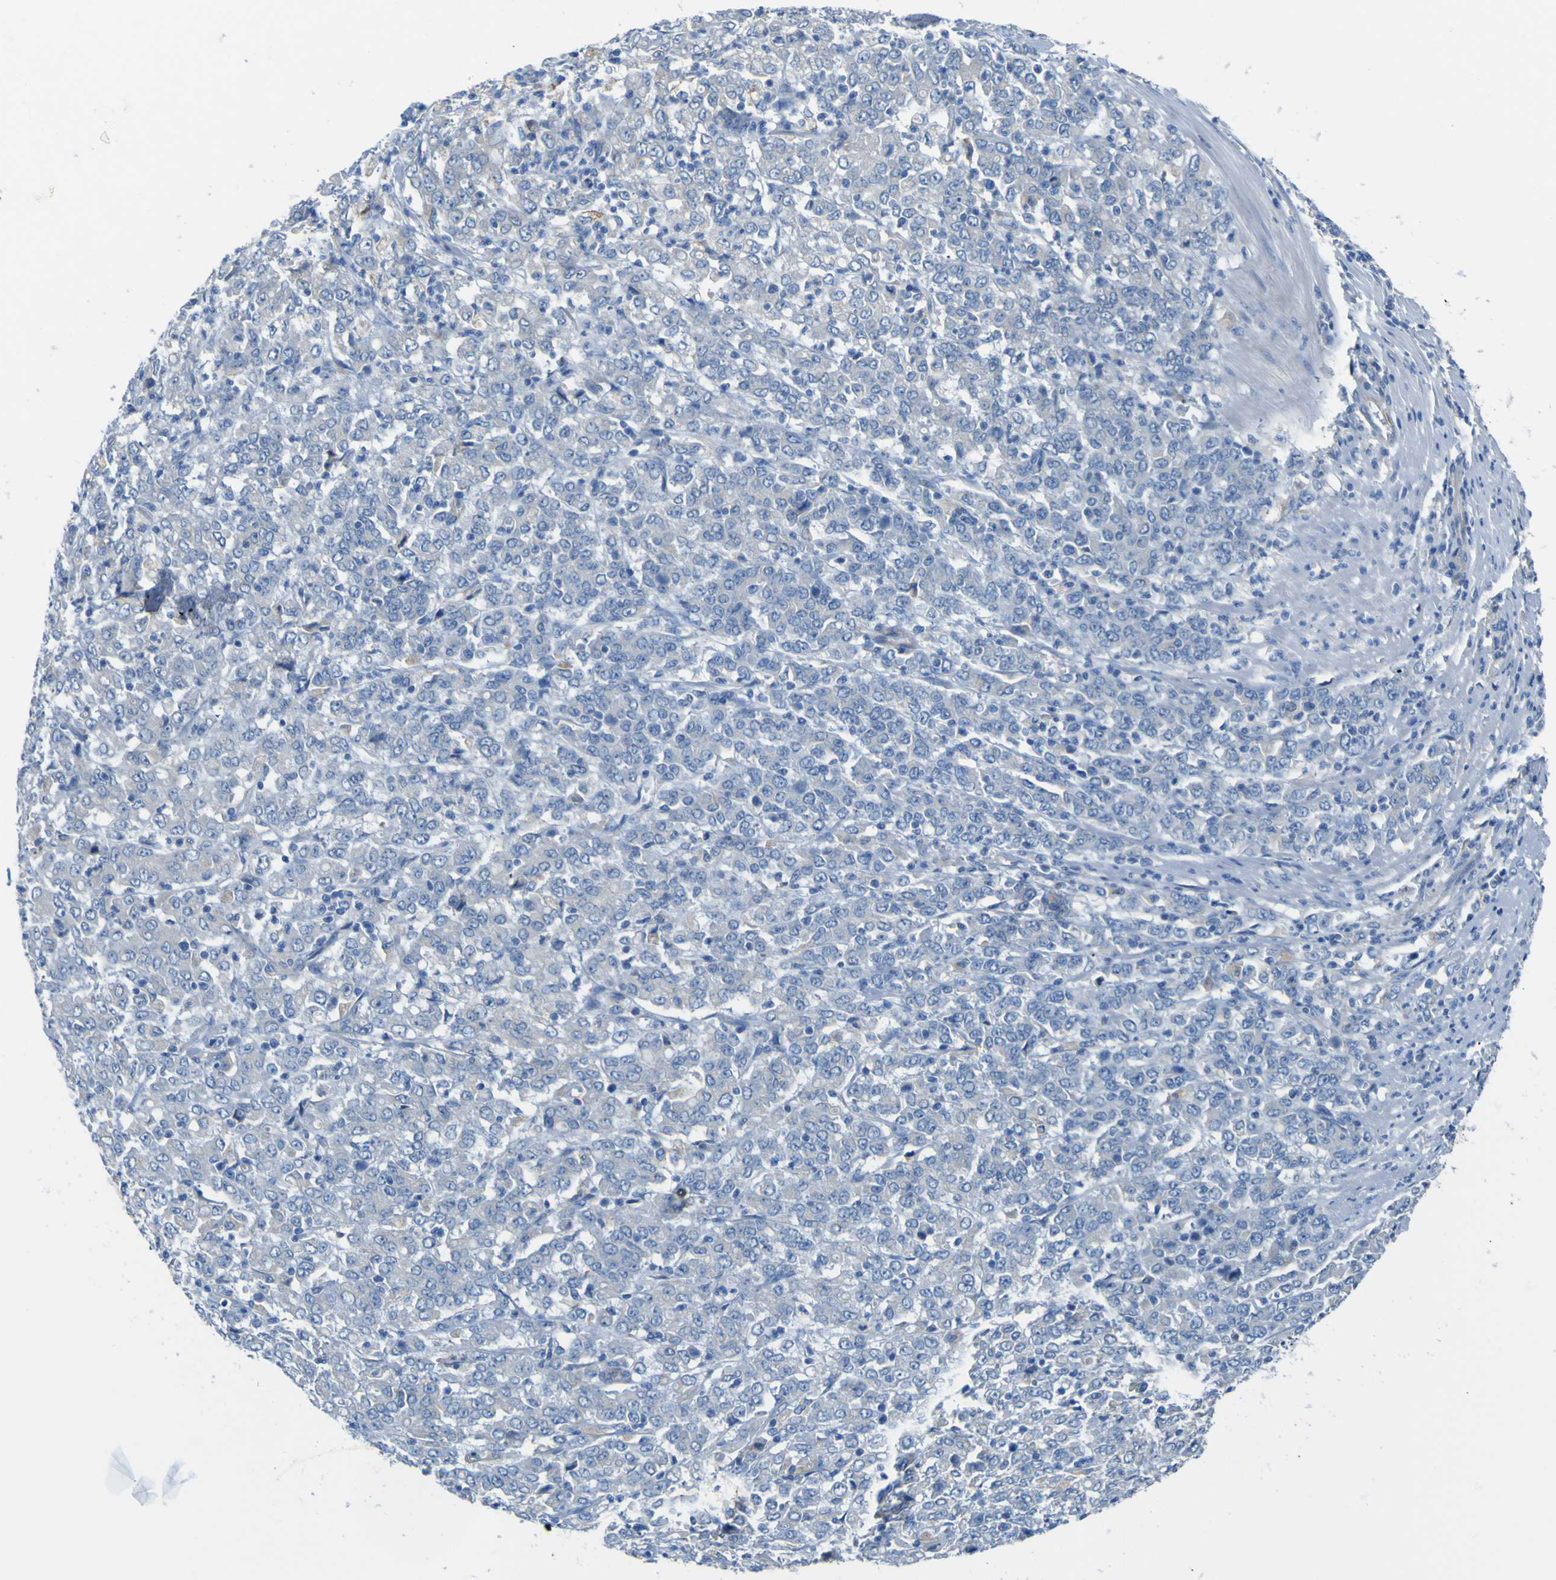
{"staining": {"intensity": "negative", "quantity": "none", "location": "none"}, "tissue": "stomach cancer", "cell_type": "Tumor cells", "image_type": "cancer", "snomed": [{"axis": "morphology", "description": "Adenocarcinoma, NOS"}, {"axis": "topography", "description": "Stomach, lower"}], "caption": "Immunohistochemistry micrograph of neoplastic tissue: human adenocarcinoma (stomach) stained with DAB (3,3'-diaminobenzidine) demonstrates no significant protein staining in tumor cells.", "gene": "ADGRA2", "patient": {"sex": "female", "age": 71}}